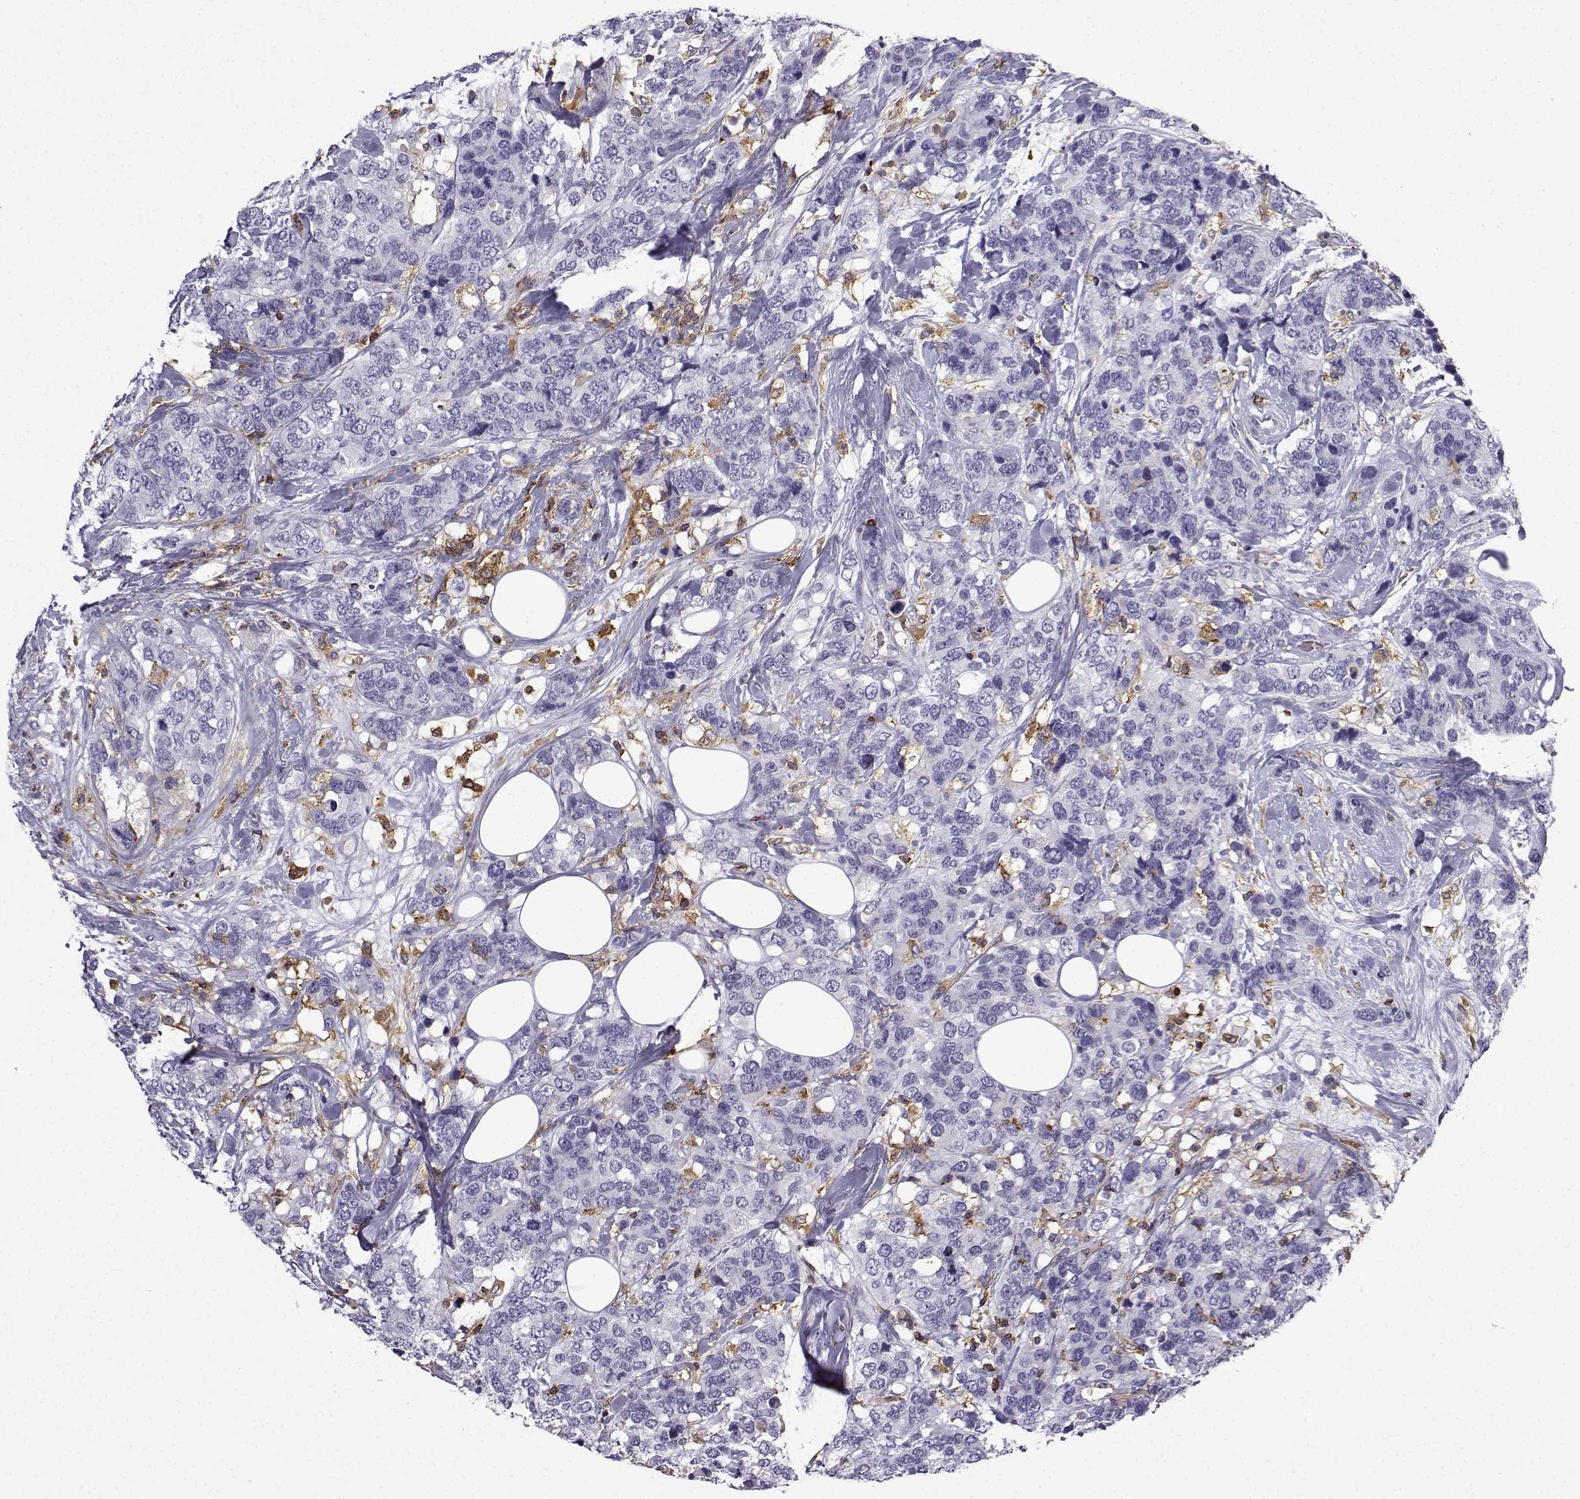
{"staining": {"intensity": "negative", "quantity": "none", "location": "none"}, "tissue": "breast cancer", "cell_type": "Tumor cells", "image_type": "cancer", "snomed": [{"axis": "morphology", "description": "Lobular carcinoma"}, {"axis": "topography", "description": "Breast"}], "caption": "Tumor cells are negative for protein expression in human breast cancer (lobular carcinoma). (Immunohistochemistry, brightfield microscopy, high magnification).", "gene": "DOCK10", "patient": {"sex": "female", "age": 59}}